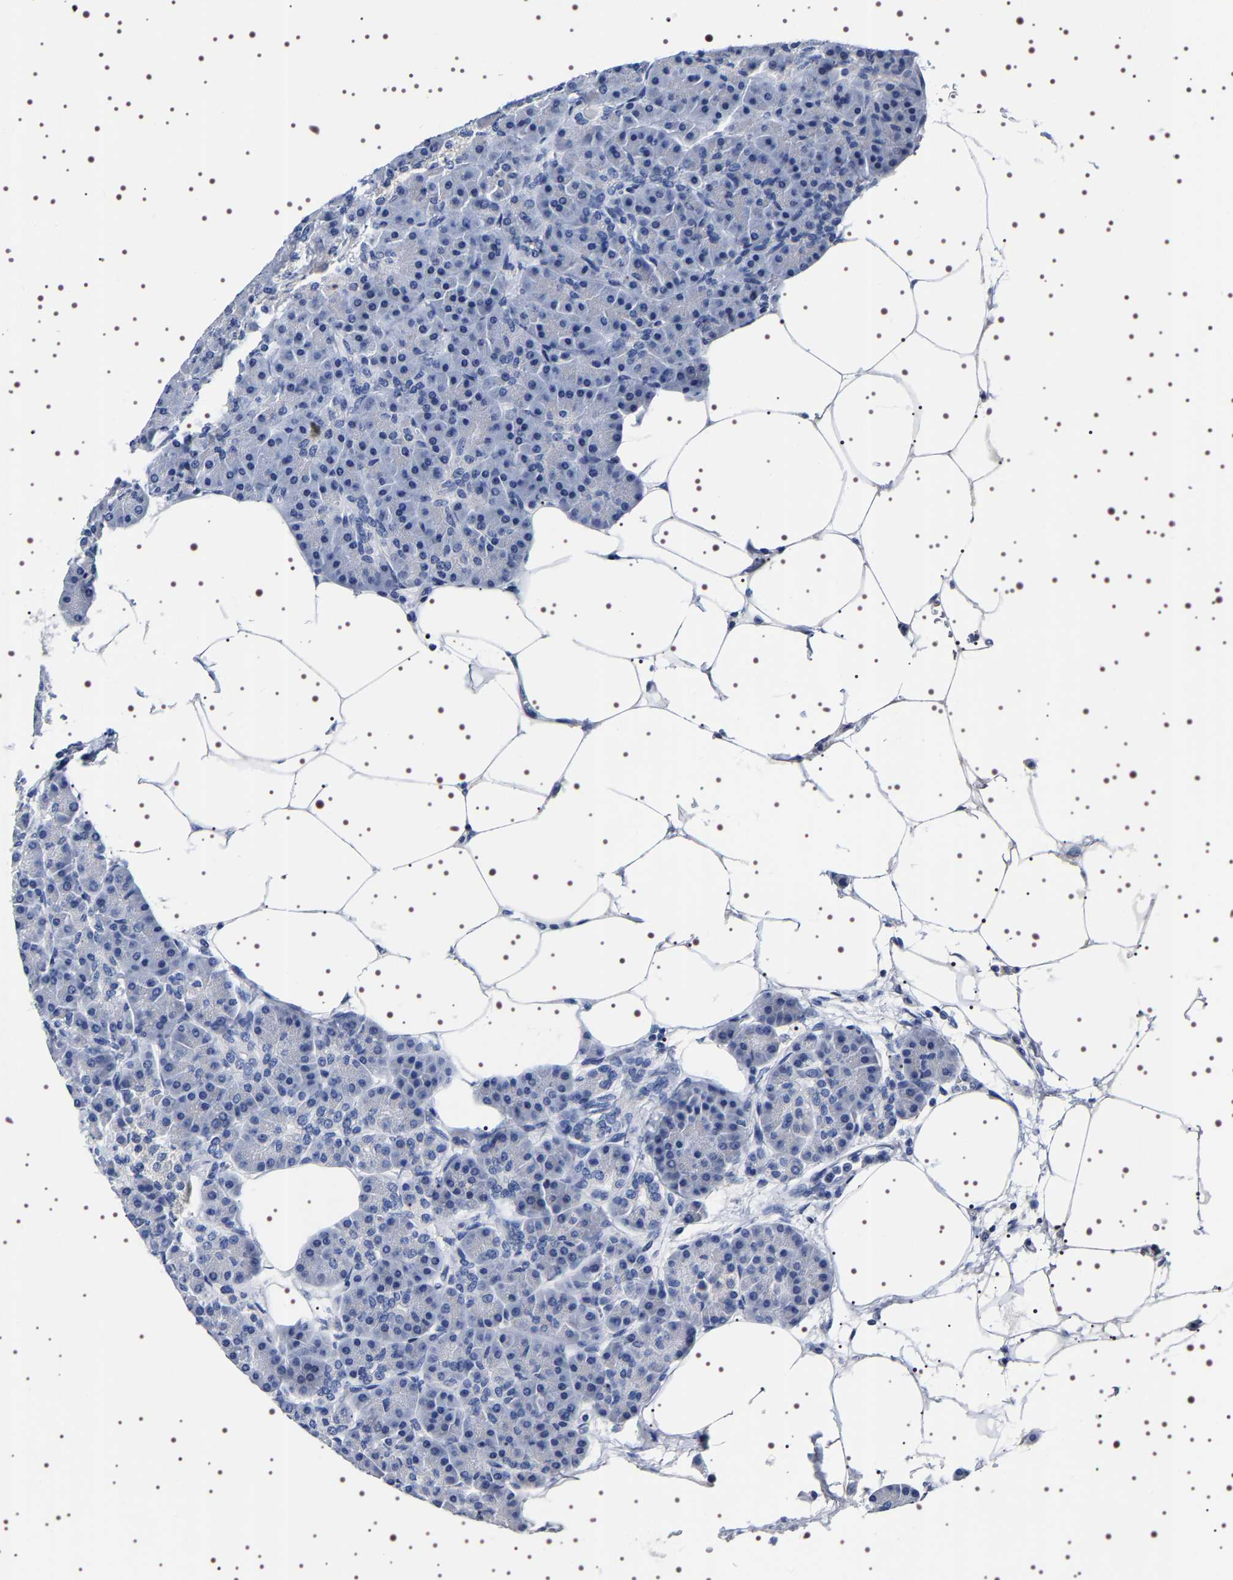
{"staining": {"intensity": "negative", "quantity": "none", "location": "none"}, "tissue": "pancreas", "cell_type": "Exocrine glandular cells", "image_type": "normal", "snomed": [{"axis": "morphology", "description": "Normal tissue, NOS"}, {"axis": "topography", "description": "Pancreas"}], "caption": "An image of pancreas stained for a protein demonstrates no brown staining in exocrine glandular cells.", "gene": "UBQLN3", "patient": {"sex": "female", "age": 70}}